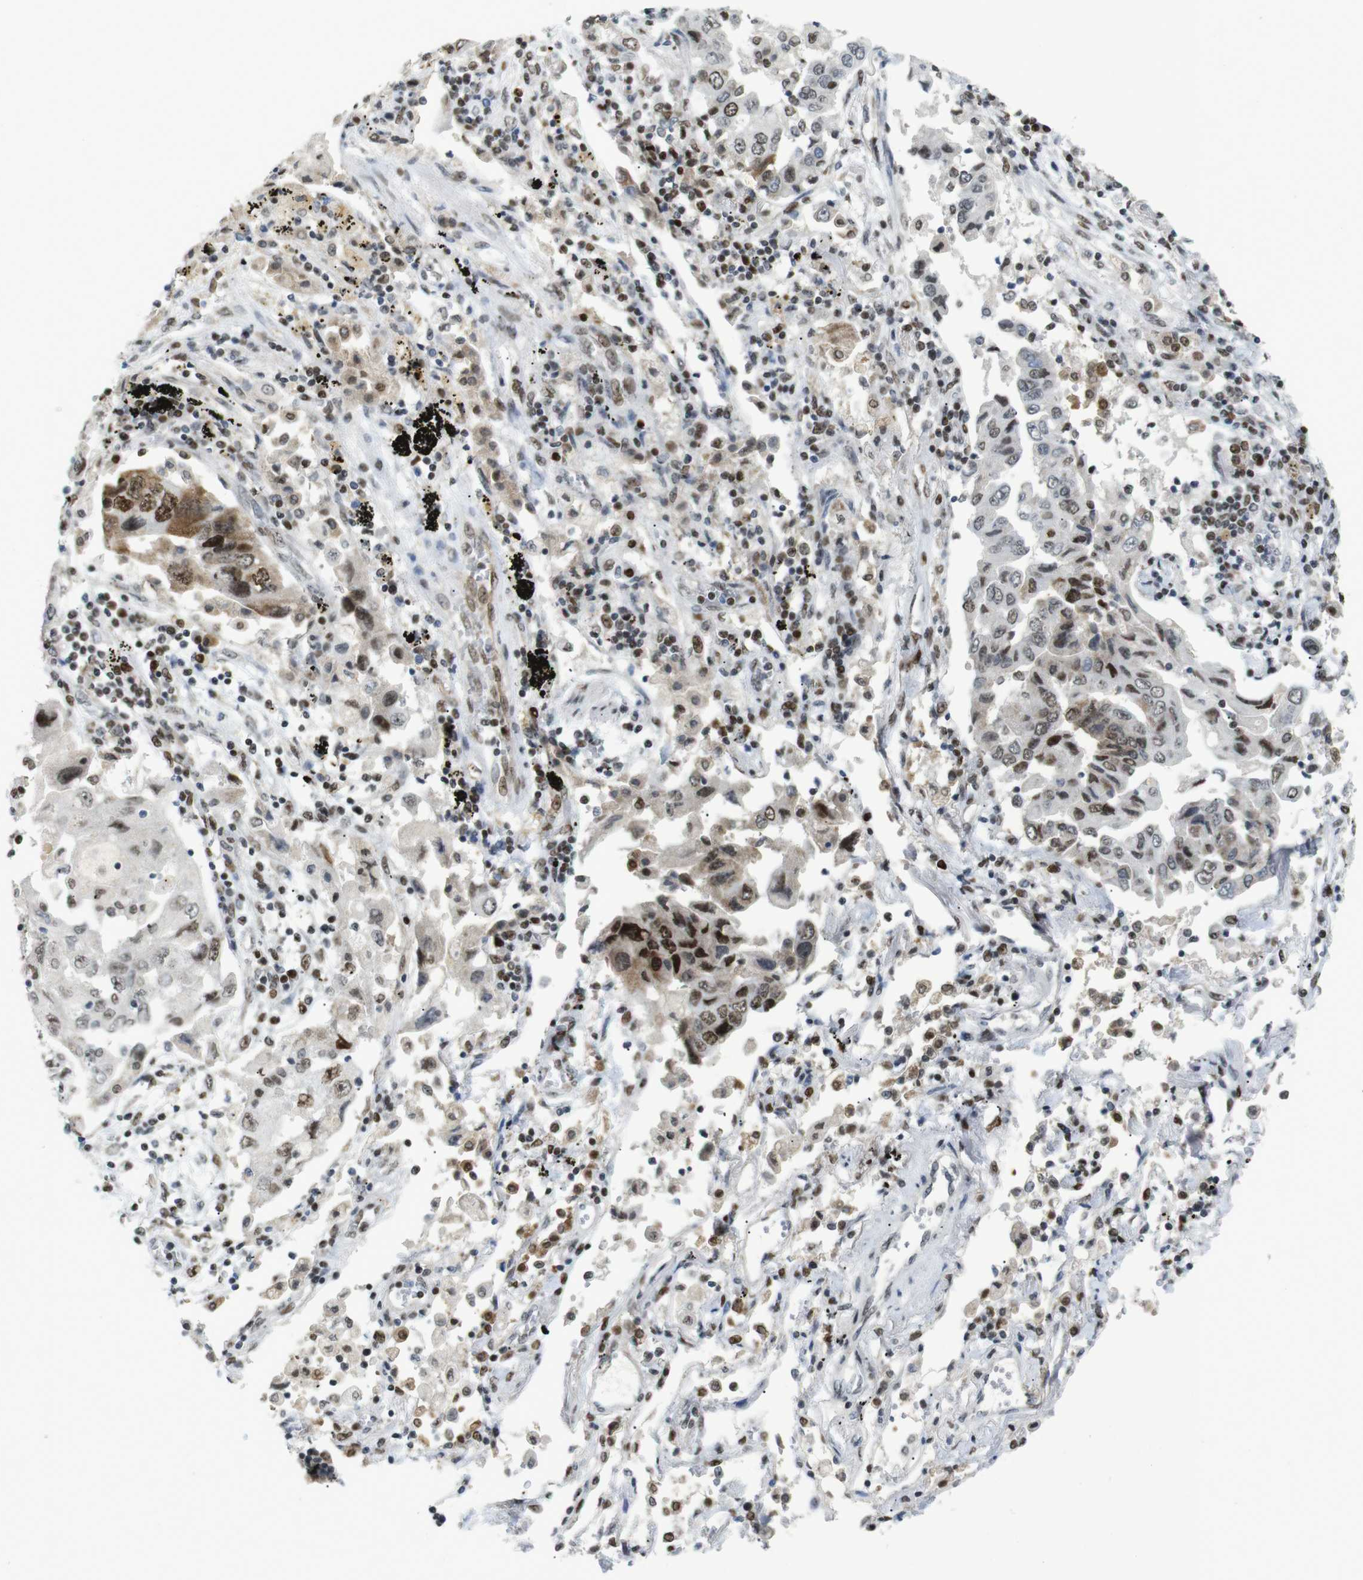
{"staining": {"intensity": "moderate", "quantity": "25%-75%", "location": "cytoplasmic/membranous,nuclear"}, "tissue": "lung cancer", "cell_type": "Tumor cells", "image_type": "cancer", "snomed": [{"axis": "morphology", "description": "Adenocarcinoma, NOS"}, {"axis": "topography", "description": "Lung"}], "caption": "Immunohistochemistry (IHC) photomicrograph of neoplastic tissue: human lung cancer (adenocarcinoma) stained using immunohistochemistry (IHC) demonstrates medium levels of moderate protein expression localized specifically in the cytoplasmic/membranous and nuclear of tumor cells, appearing as a cytoplasmic/membranous and nuclear brown color.", "gene": "RIOX2", "patient": {"sex": "female", "age": 65}}